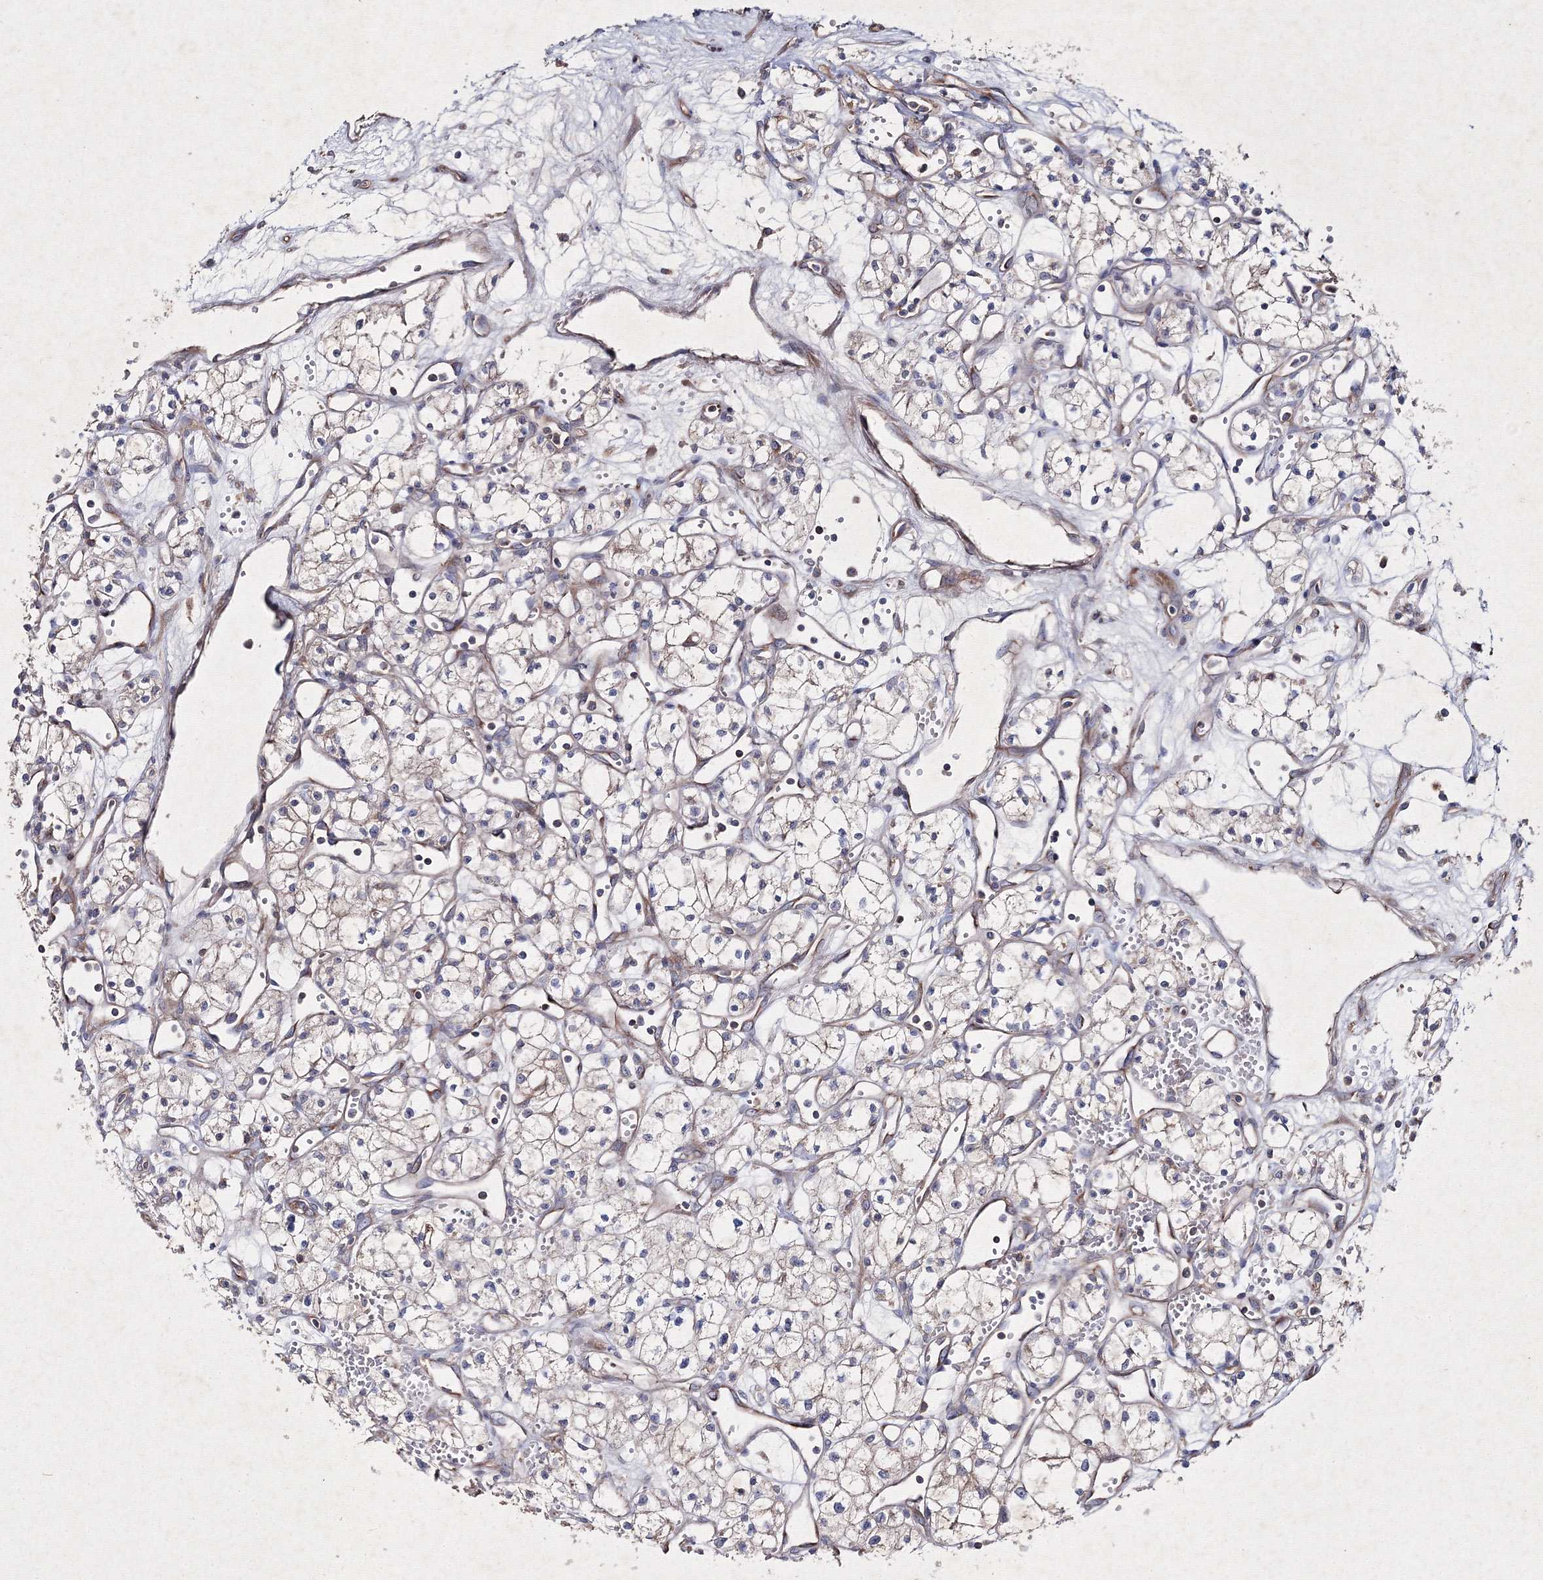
{"staining": {"intensity": "weak", "quantity": "25%-75%", "location": "cytoplasmic/membranous"}, "tissue": "renal cancer", "cell_type": "Tumor cells", "image_type": "cancer", "snomed": [{"axis": "morphology", "description": "Adenocarcinoma, NOS"}, {"axis": "topography", "description": "Kidney"}], "caption": "IHC staining of renal cancer (adenocarcinoma), which reveals low levels of weak cytoplasmic/membranous positivity in about 25%-75% of tumor cells indicating weak cytoplasmic/membranous protein expression. The staining was performed using DAB (3,3'-diaminobenzidine) (brown) for protein detection and nuclei were counterstained in hematoxylin (blue).", "gene": "GFM1", "patient": {"sex": "male", "age": 59}}